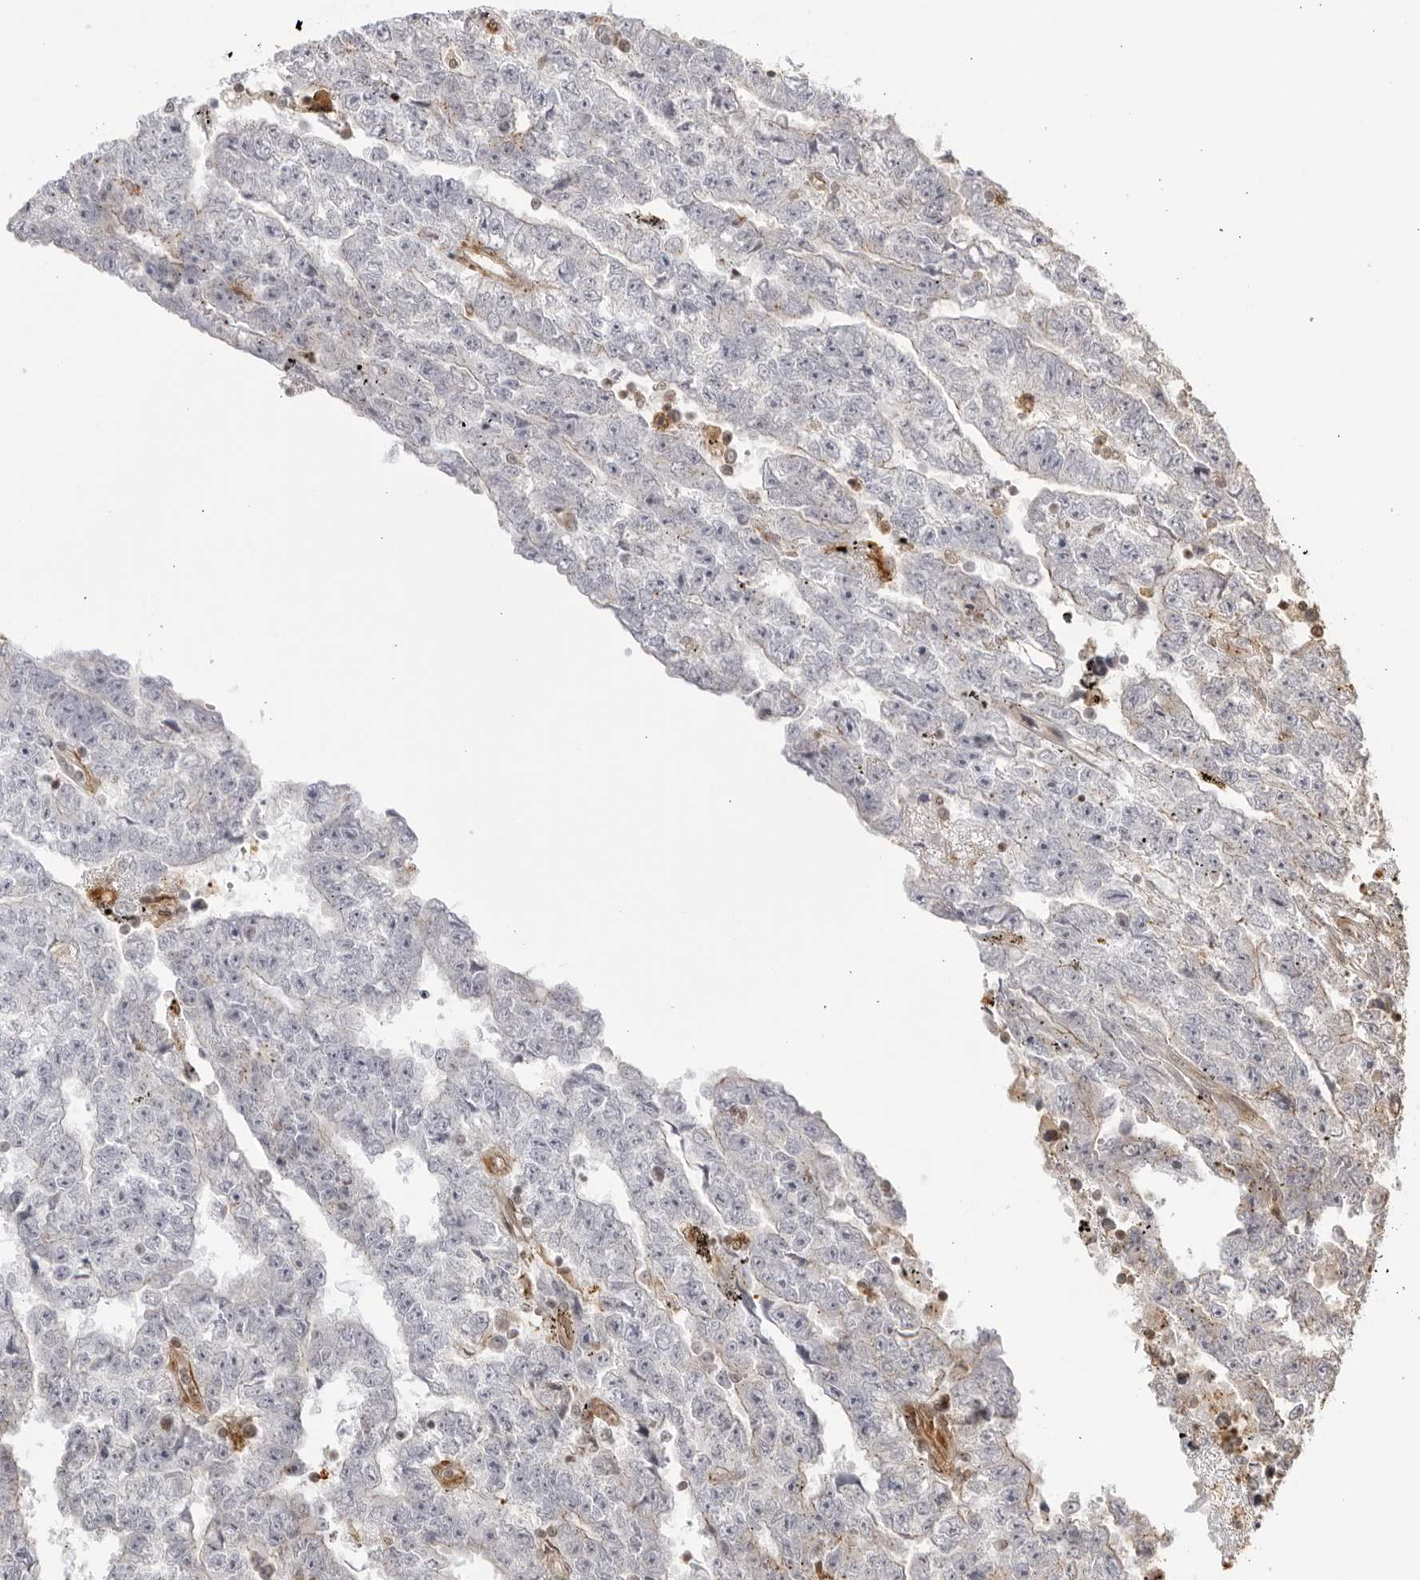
{"staining": {"intensity": "negative", "quantity": "none", "location": "none"}, "tissue": "testis cancer", "cell_type": "Tumor cells", "image_type": "cancer", "snomed": [{"axis": "morphology", "description": "Carcinoma, Embryonal, NOS"}, {"axis": "topography", "description": "Testis"}], "caption": "A high-resolution photomicrograph shows IHC staining of testis cancer, which displays no significant staining in tumor cells.", "gene": "TCF21", "patient": {"sex": "male", "age": 25}}